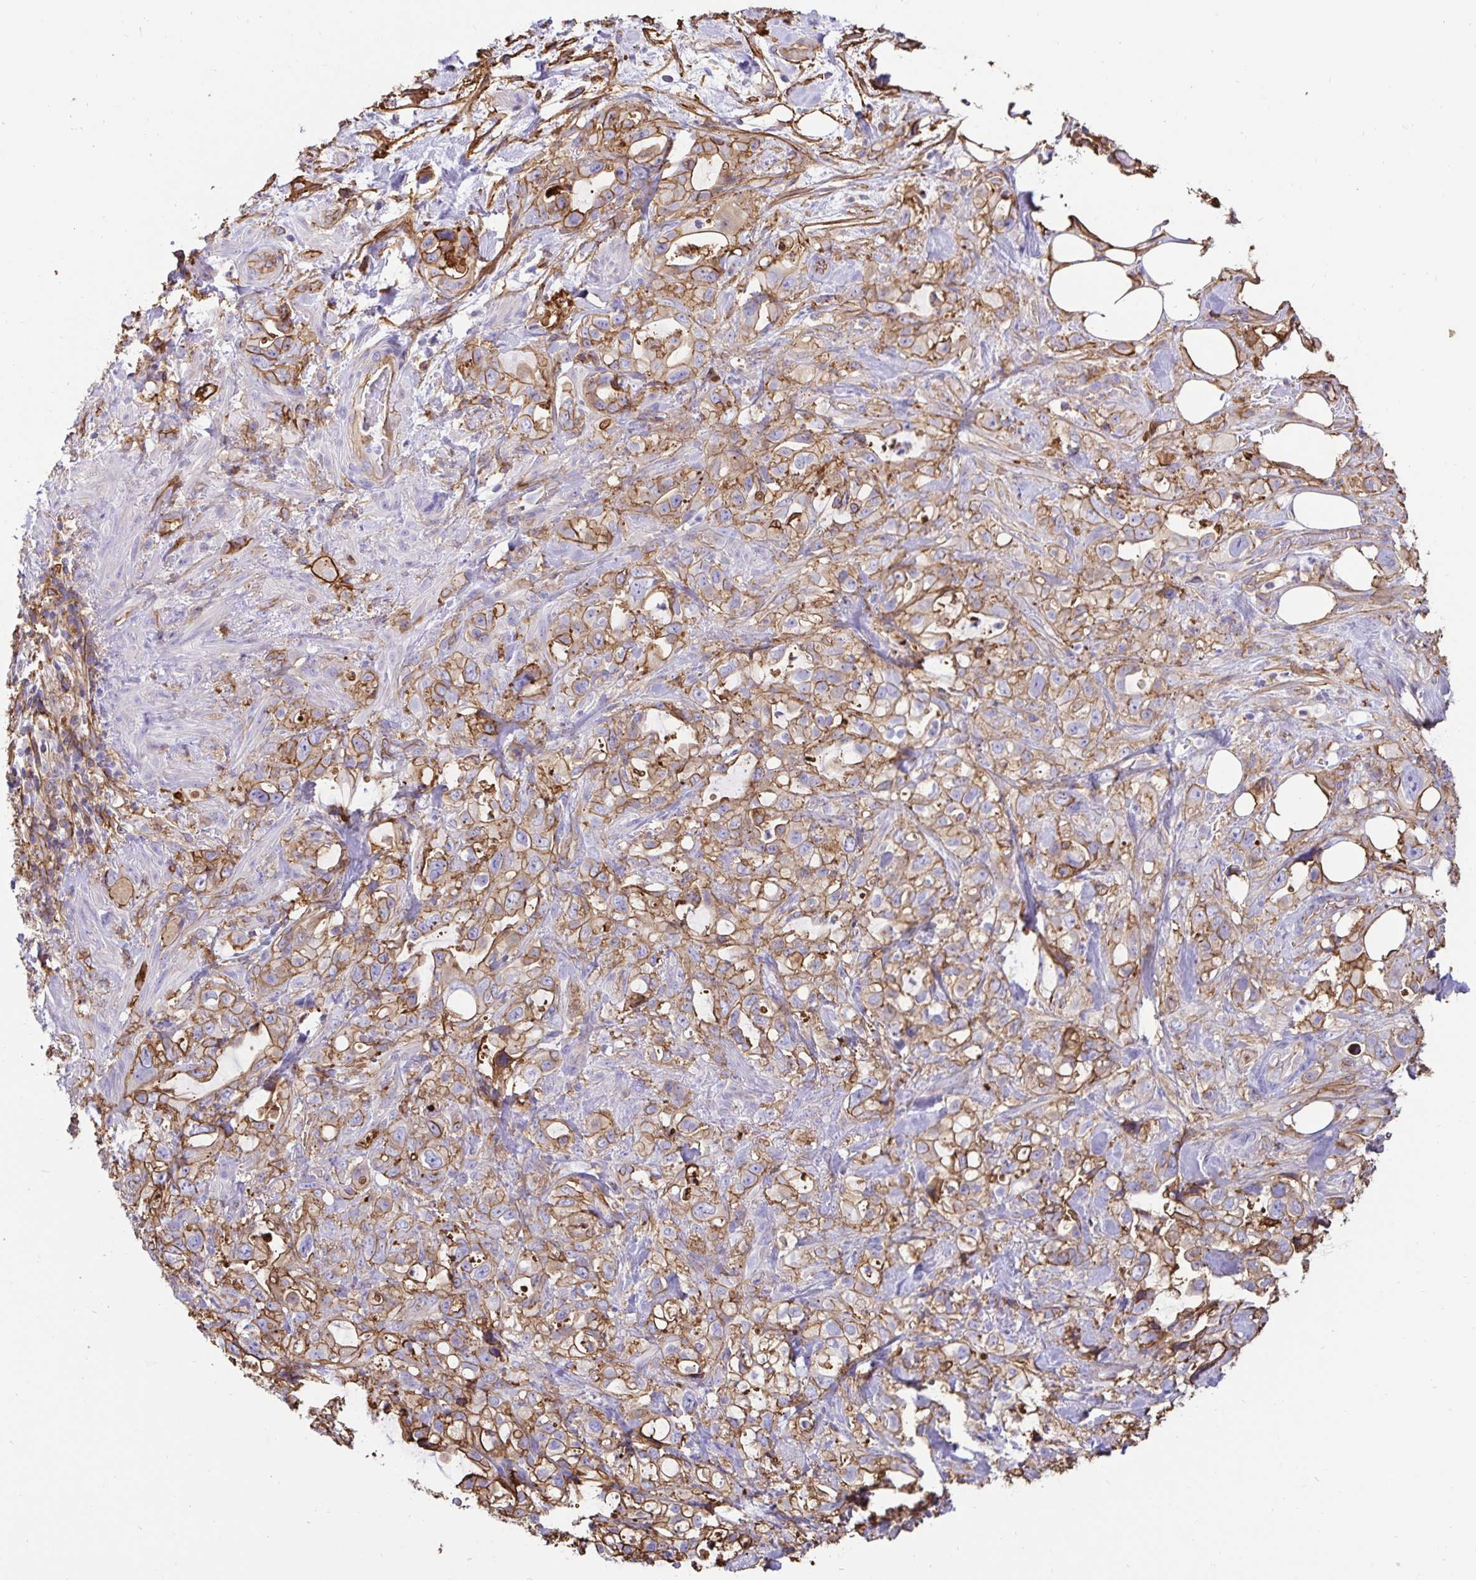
{"staining": {"intensity": "moderate", "quantity": ">75%", "location": "cytoplasmic/membranous"}, "tissue": "pancreatic cancer", "cell_type": "Tumor cells", "image_type": "cancer", "snomed": [{"axis": "morphology", "description": "Adenocarcinoma, NOS"}, {"axis": "topography", "description": "Pancreas"}], "caption": "A brown stain highlights moderate cytoplasmic/membranous positivity of a protein in adenocarcinoma (pancreatic) tumor cells. Immunohistochemistry (ihc) stains the protein in brown and the nuclei are stained blue.", "gene": "ANXA2", "patient": {"sex": "female", "age": 61}}